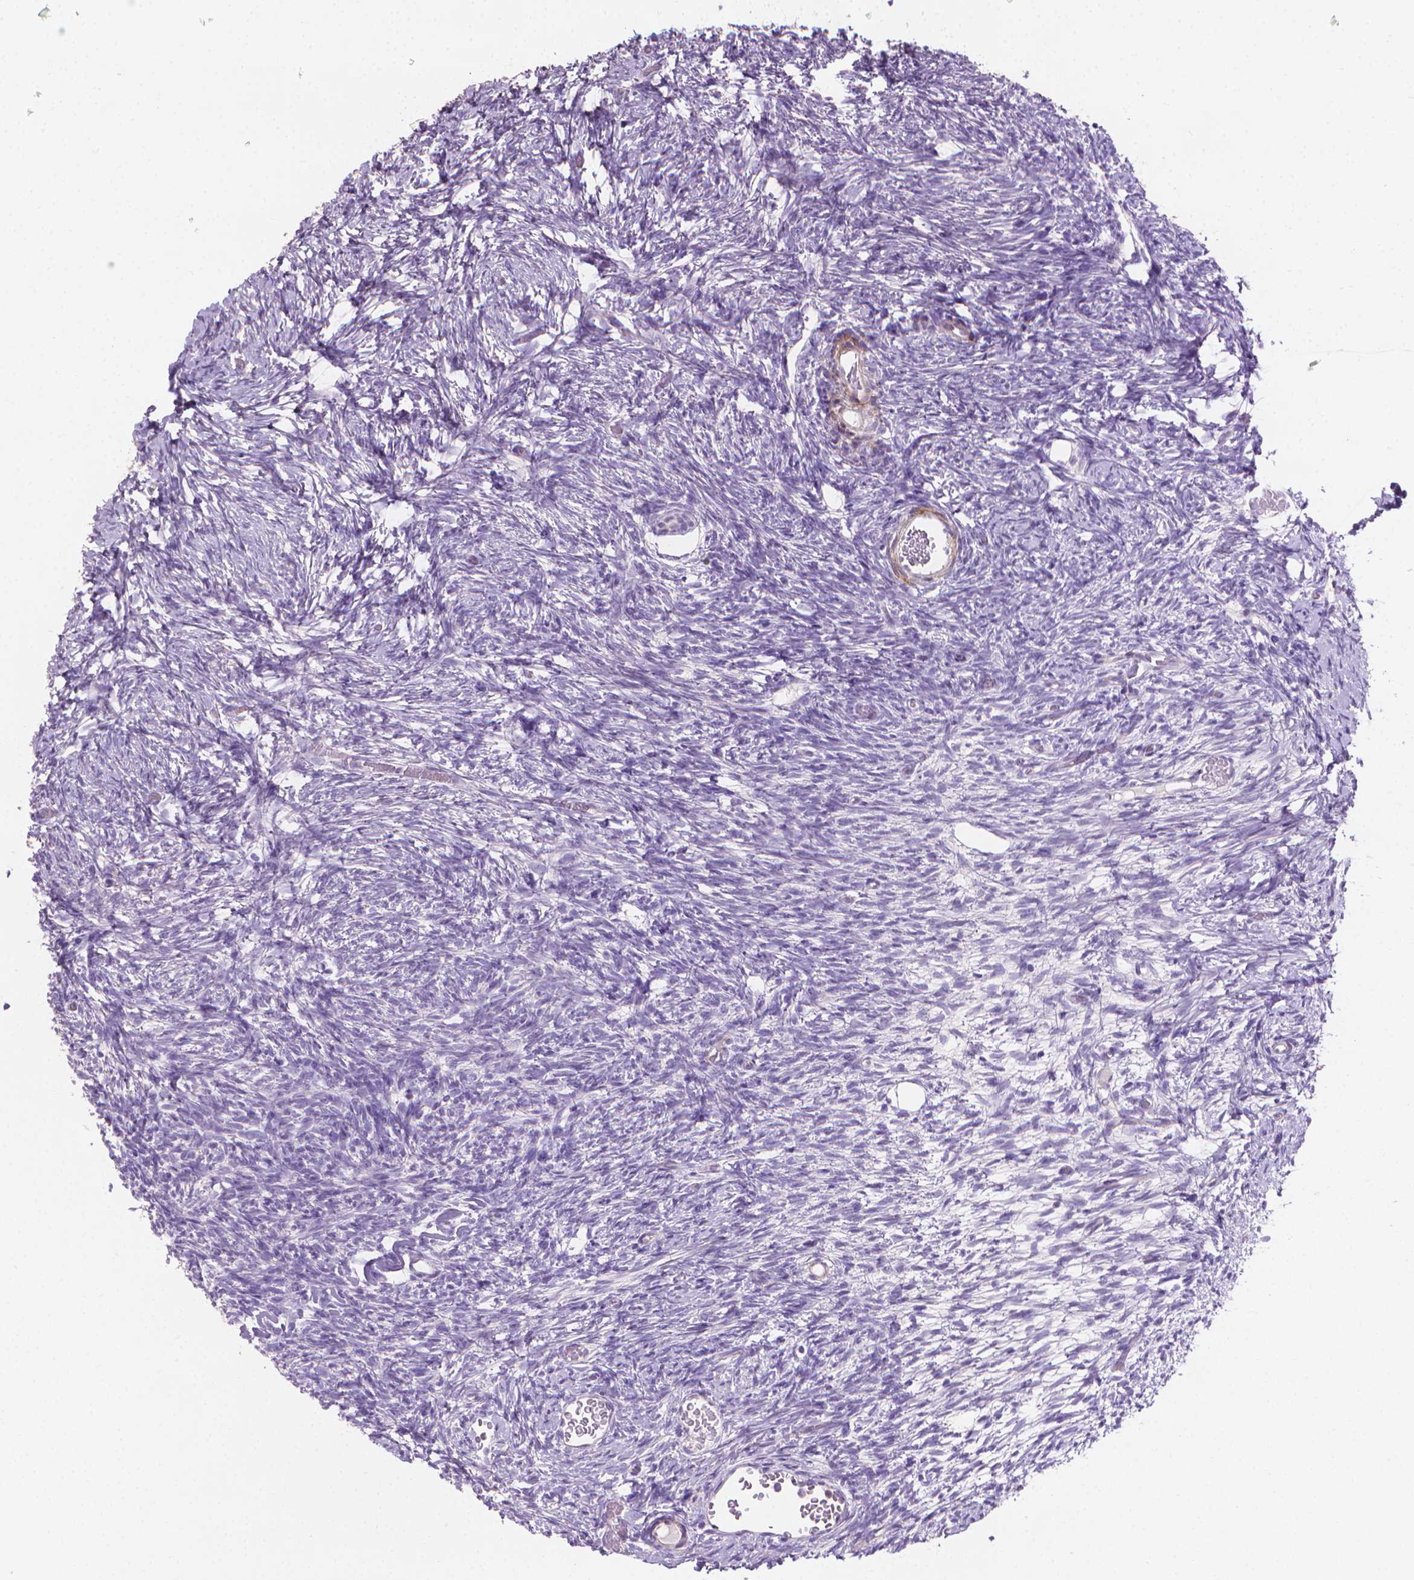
{"staining": {"intensity": "negative", "quantity": "none", "location": "none"}, "tissue": "ovary", "cell_type": "Ovarian stroma cells", "image_type": "normal", "snomed": [{"axis": "morphology", "description": "Normal tissue, NOS"}, {"axis": "topography", "description": "Ovary"}], "caption": "An immunohistochemistry image of benign ovary is shown. There is no staining in ovarian stroma cells of ovary.", "gene": "GSDMA", "patient": {"sex": "female", "age": 39}}